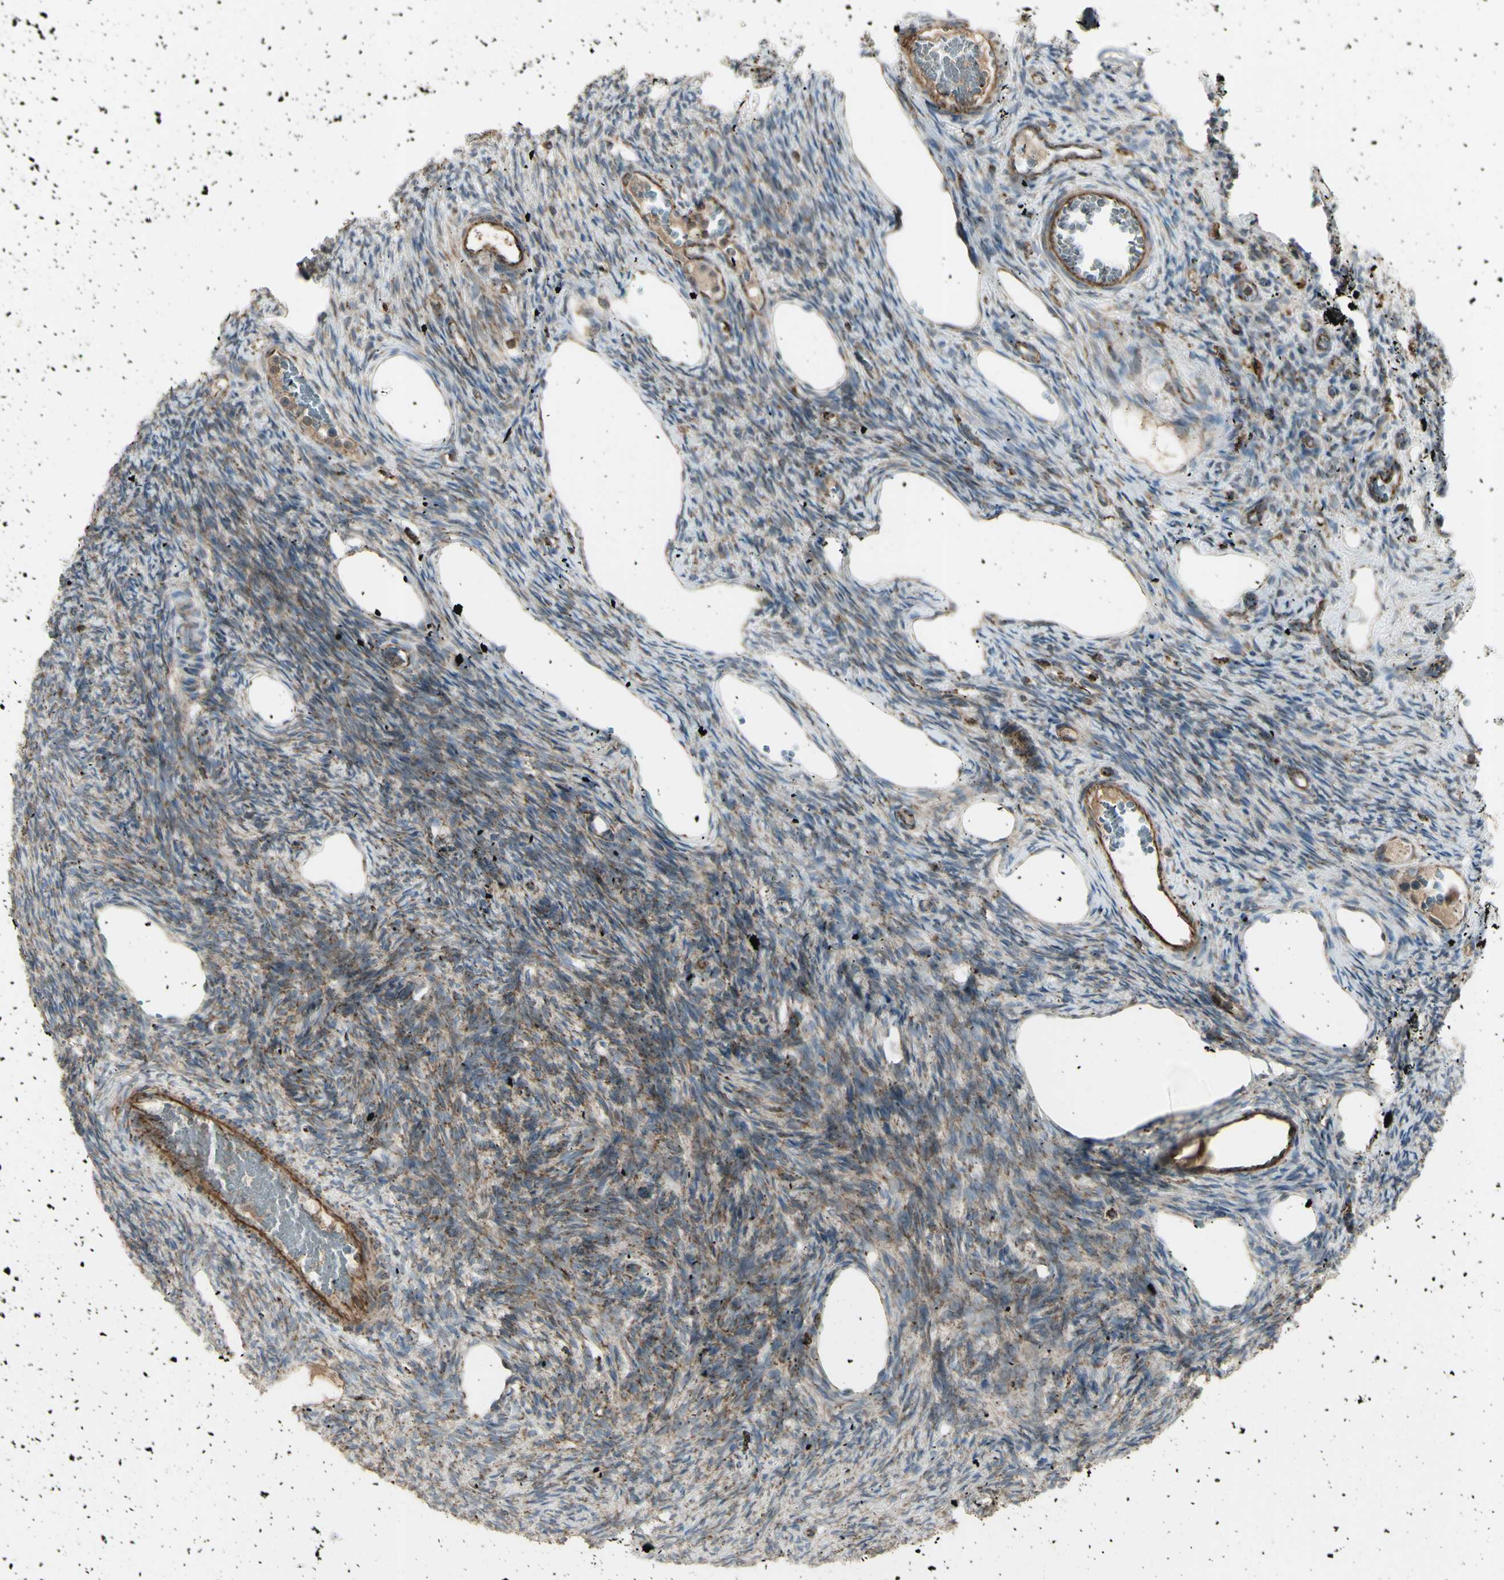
{"staining": {"intensity": "weak", "quantity": "25%-75%", "location": "cytoplasmic/membranous"}, "tissue": "ovary", "cell_type": "Ovarian stroma cells", "image_type": "normal", "snomed": [{"axis": "morphology", "description": "Normal tissue, NOS"}, {"axis": "topography", "description": "Ovary"}], "caption": "The image displays staining of benign ovary, revealing weak cytoplasmic/membranous protein staining (brown color) within ovarian stroma cells.", "gene": "CYB5R1", "patient": {"sex": "female", "age": 33}}